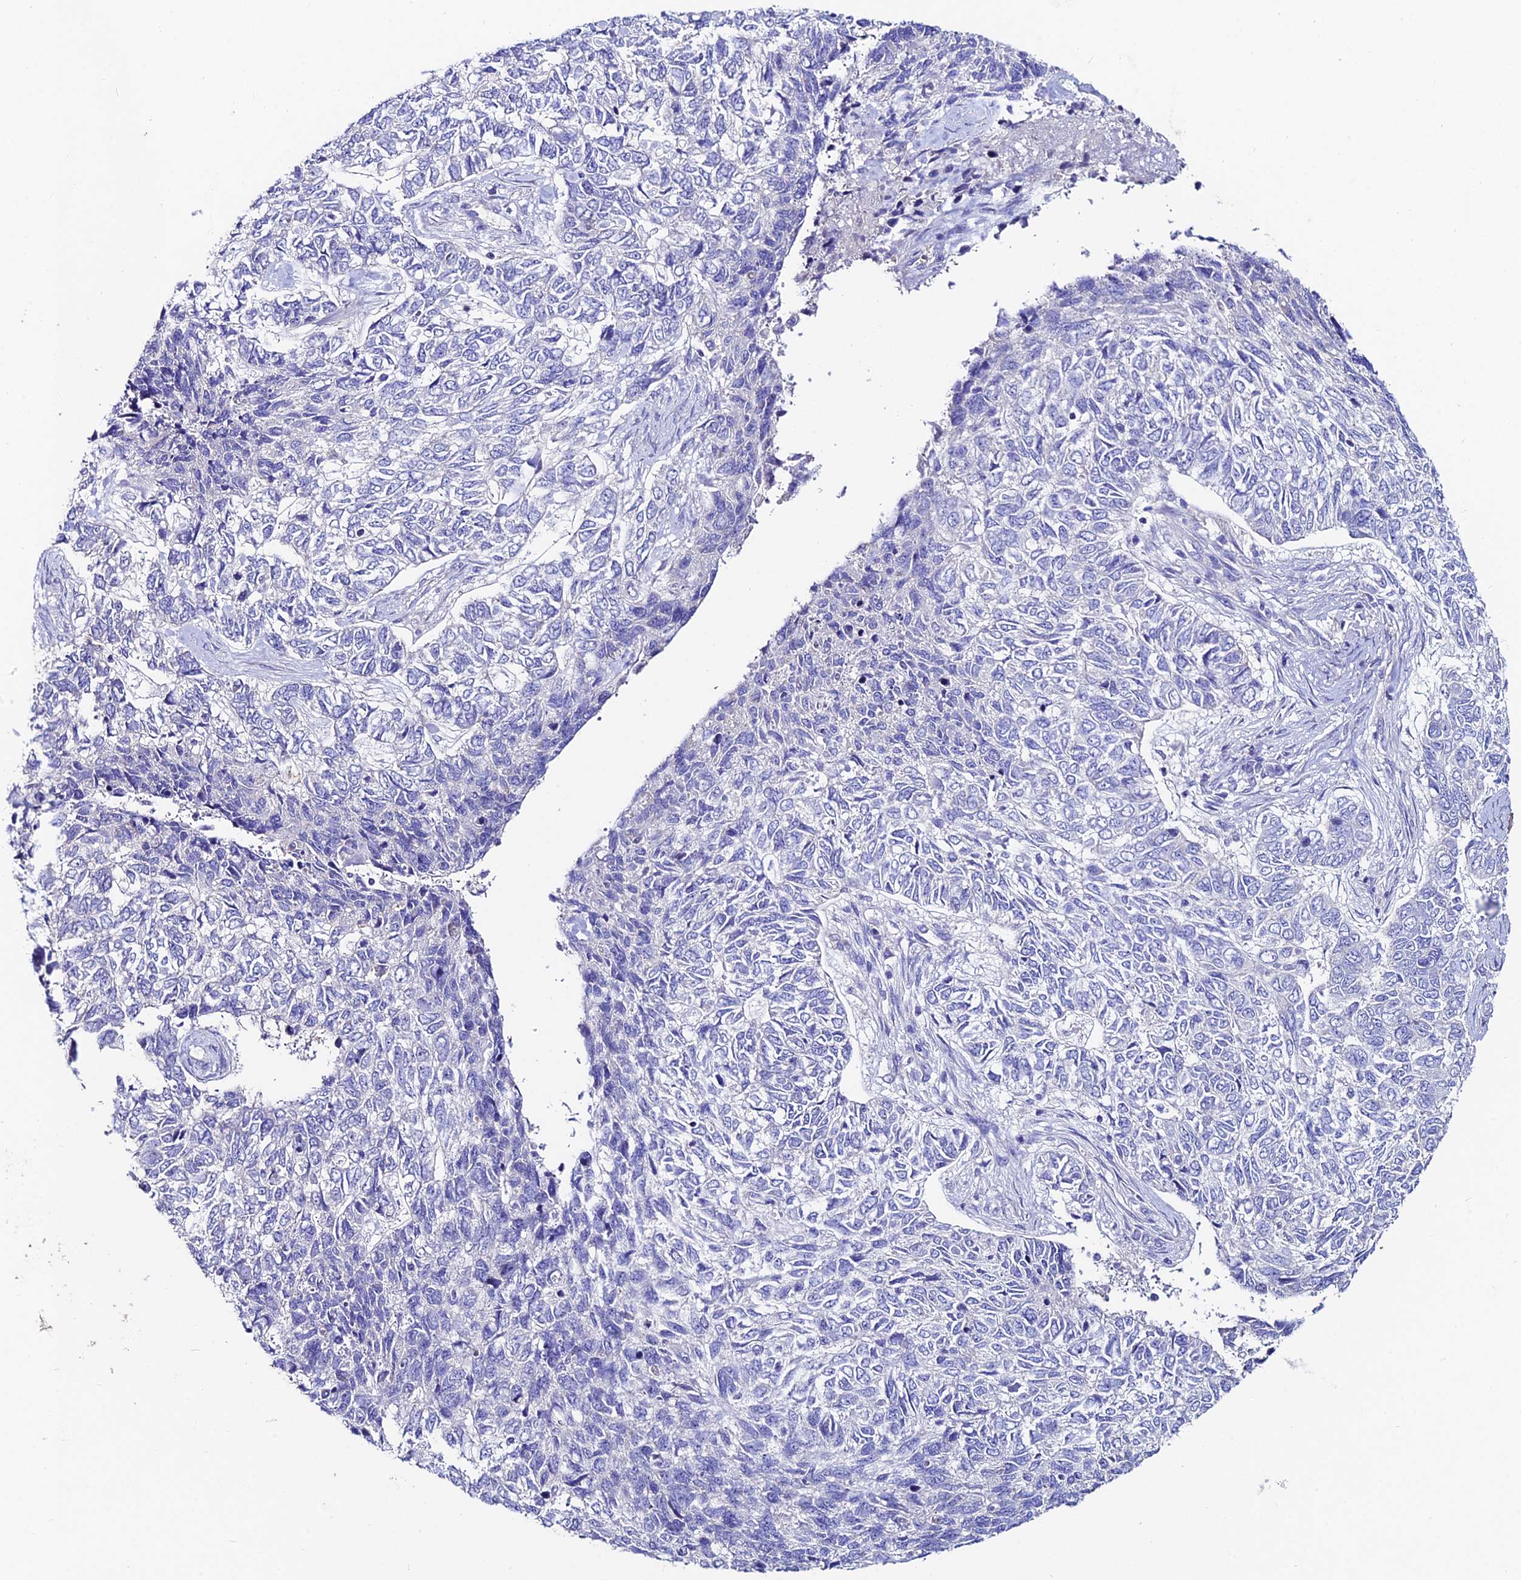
{"staining": {"intensity": "negative", "quantity": "none", "location": "none"}, "tissue": "skin cancer", "cell_type": "Tumor cells", "image_type": "cancer", "snomed": [{"axis": "morphology", "description": "Basal cell carcinoma"}, {"axis": "topography", "description": "Skin"}], "caption": "Histopathology image shows no significant protein staining in tumor cells of skin cancer.", "gene": "SLC25A16", "patient": {"sex": "female", "age": 65}}